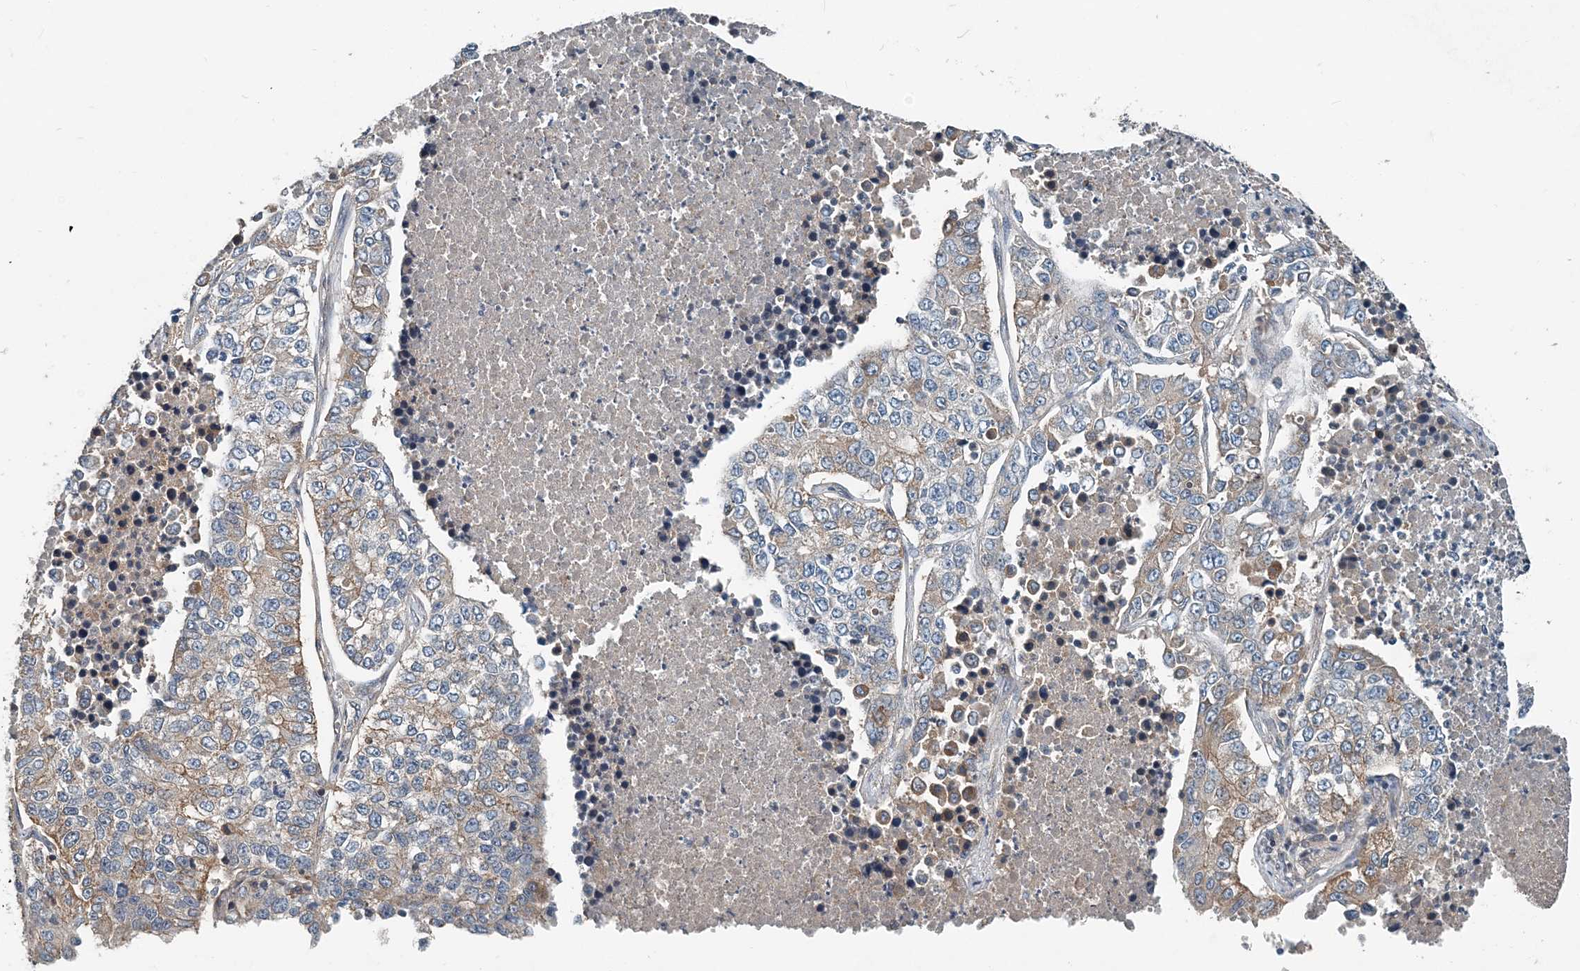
{"staining": {"intensity": "weak", "quantity": "<25%", "location": "cytoplasmic/membranous"}, "tissue": "lung cancer", "cell_type": "Tumor cells", "image_type": "cancer", "snomed": [{"axis": "morphology", "description": "Adenocarcinoma, NOS"}, {"axis": "topography", "description": "Lung"}], "caption": "A photomicrograph of lung cancer stained for a protein shows no brown staining in tumor cells. The staining was performed using DAB (3,3'-diaminobenzidine) to visualize the protein expression in brown, while the nuclei were stained in blue with hematoxylin (Magnification: 20x).", "gene": "SMPD3", "patient": {"sex": "male", "age": 49}}